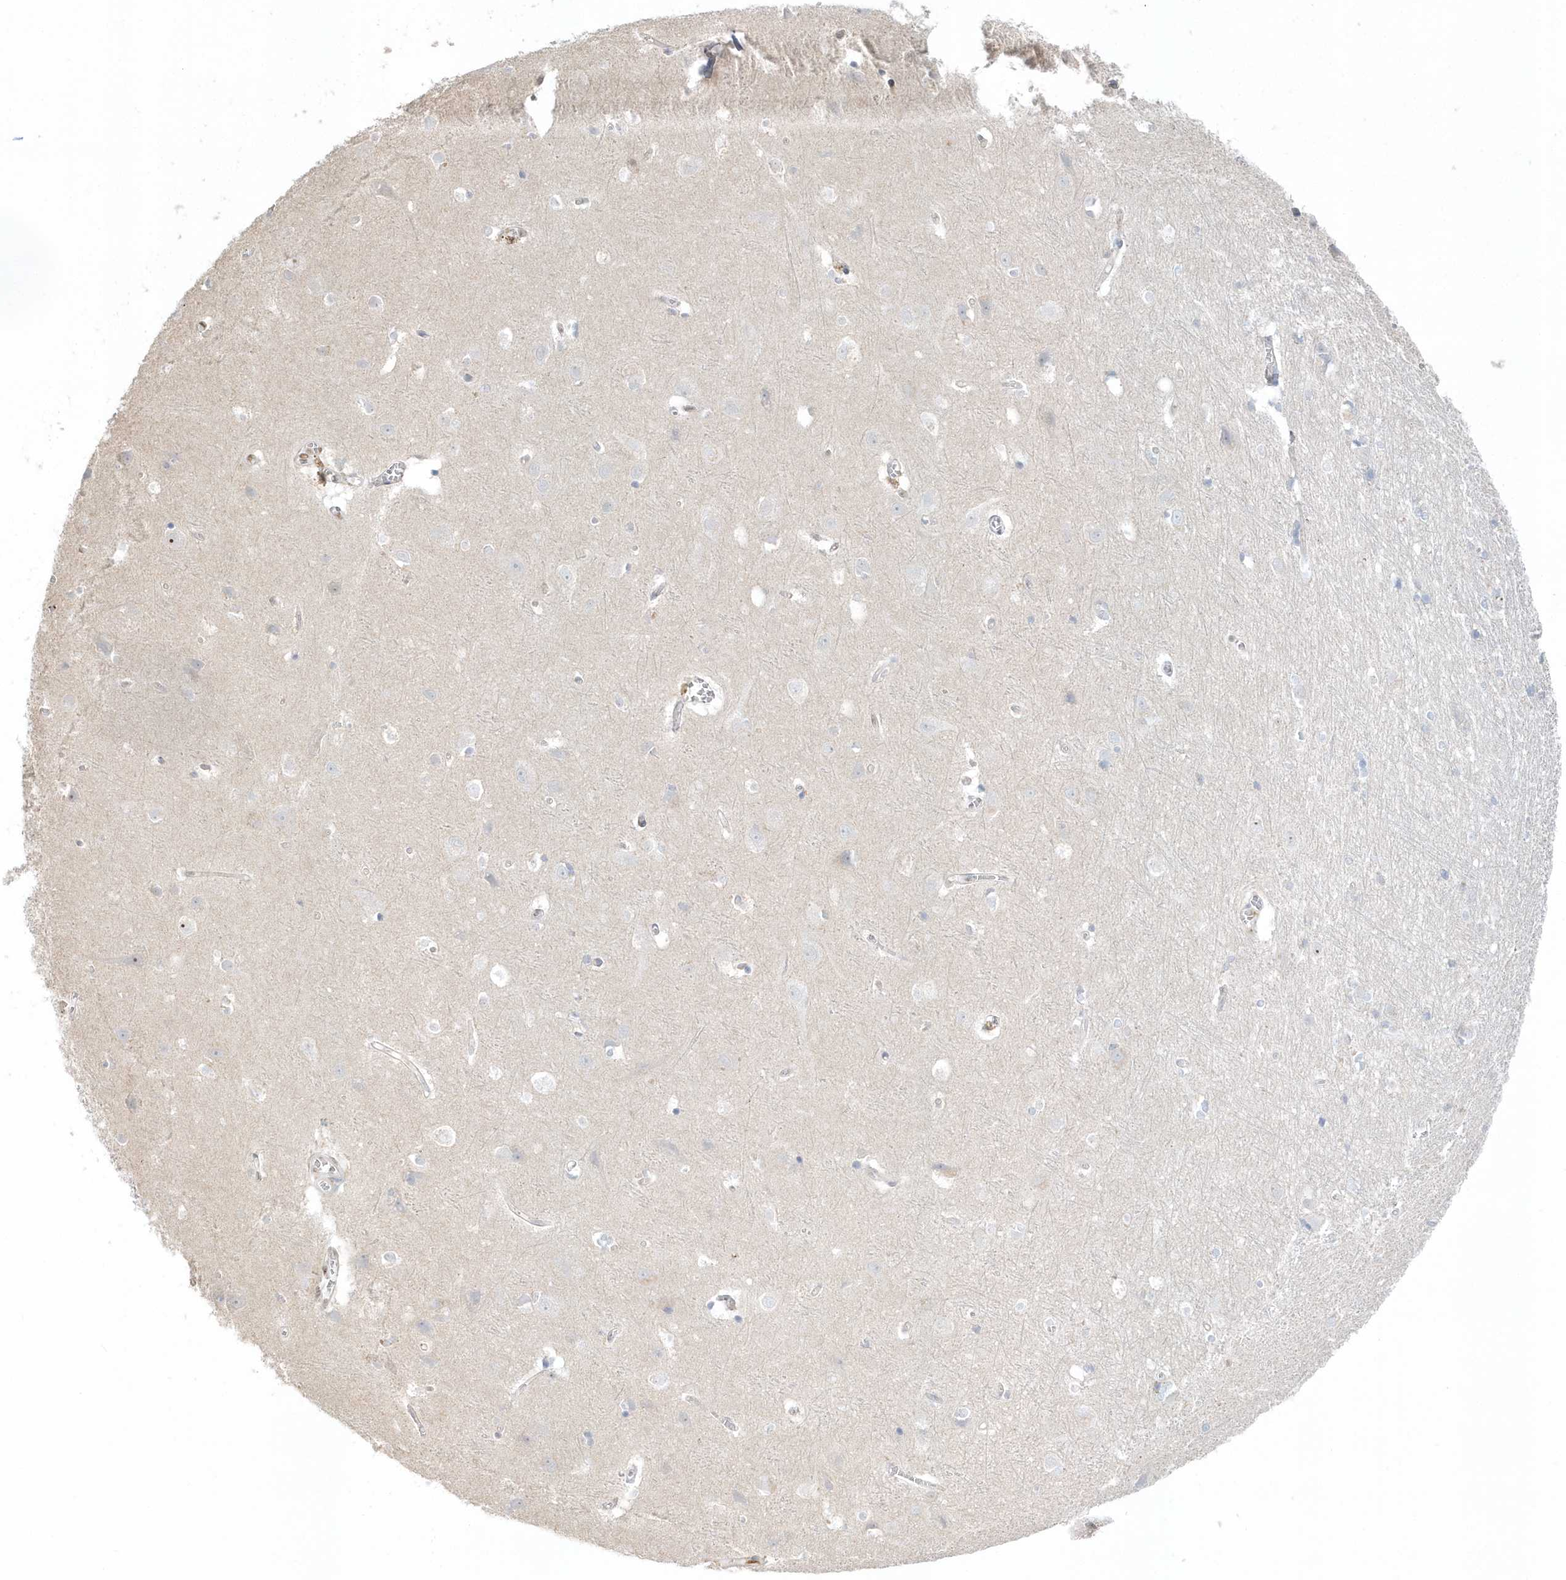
{"staining": {"intensity": "weak", "quantity": "<25%", "location": "nuclear"}, "tissue": "cerebral cortex", "cell_type": "Endothelial cells", "image_type": "normal", "snomed": [{"axis": "morphology", "description": "Normal tissue, NOS"}, {"axis": "topography", "description": "Cerebral cortex"}], "caption": "This is an immunohistochemistry histopathology image of normal human cerebral cortex. There is no staining in endothelial cells.", "gene": "SUMO2", "patient": {"sex": "male", "age": 54}}